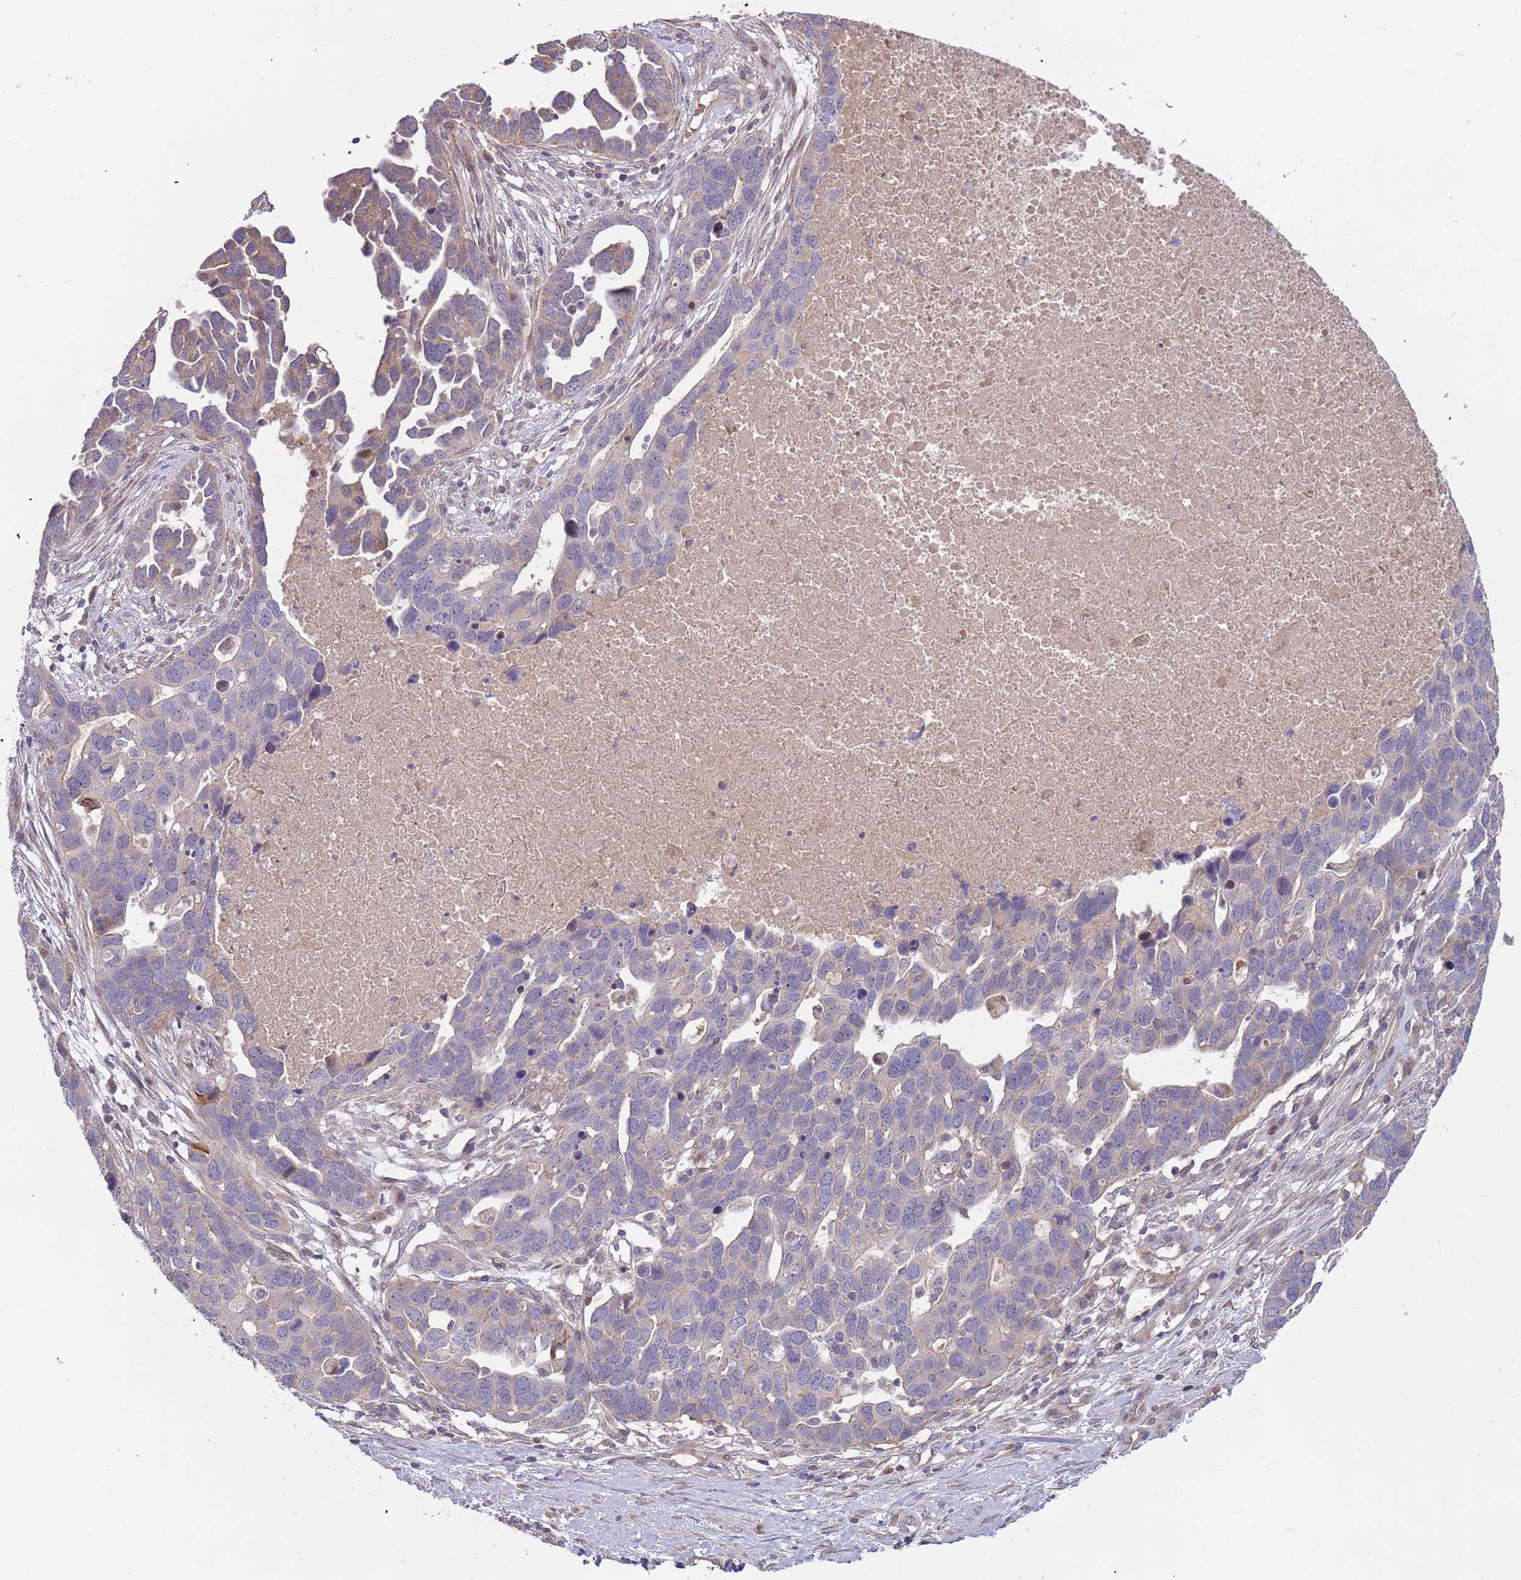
{"staining": {"intensity": "weak", "quantity": "<25%", "location": "cytoplasmic/membranous"}, "tissue": "ovarian cancer", "cell_type": "Tumor cells", "image_type": "cancer", "snomed": [{"axis": "morphology", "description": "Cystadenocarcinoma, serous, NOS"}, {"axis": "topography", "description": "Ovary"}], "caption": "There is no significant positivity in tumor cells of ovarian serous cystadenocarcinoma.", "gene": "TRAPPC6B", "patient": {"sex": "female", "age": 54}}